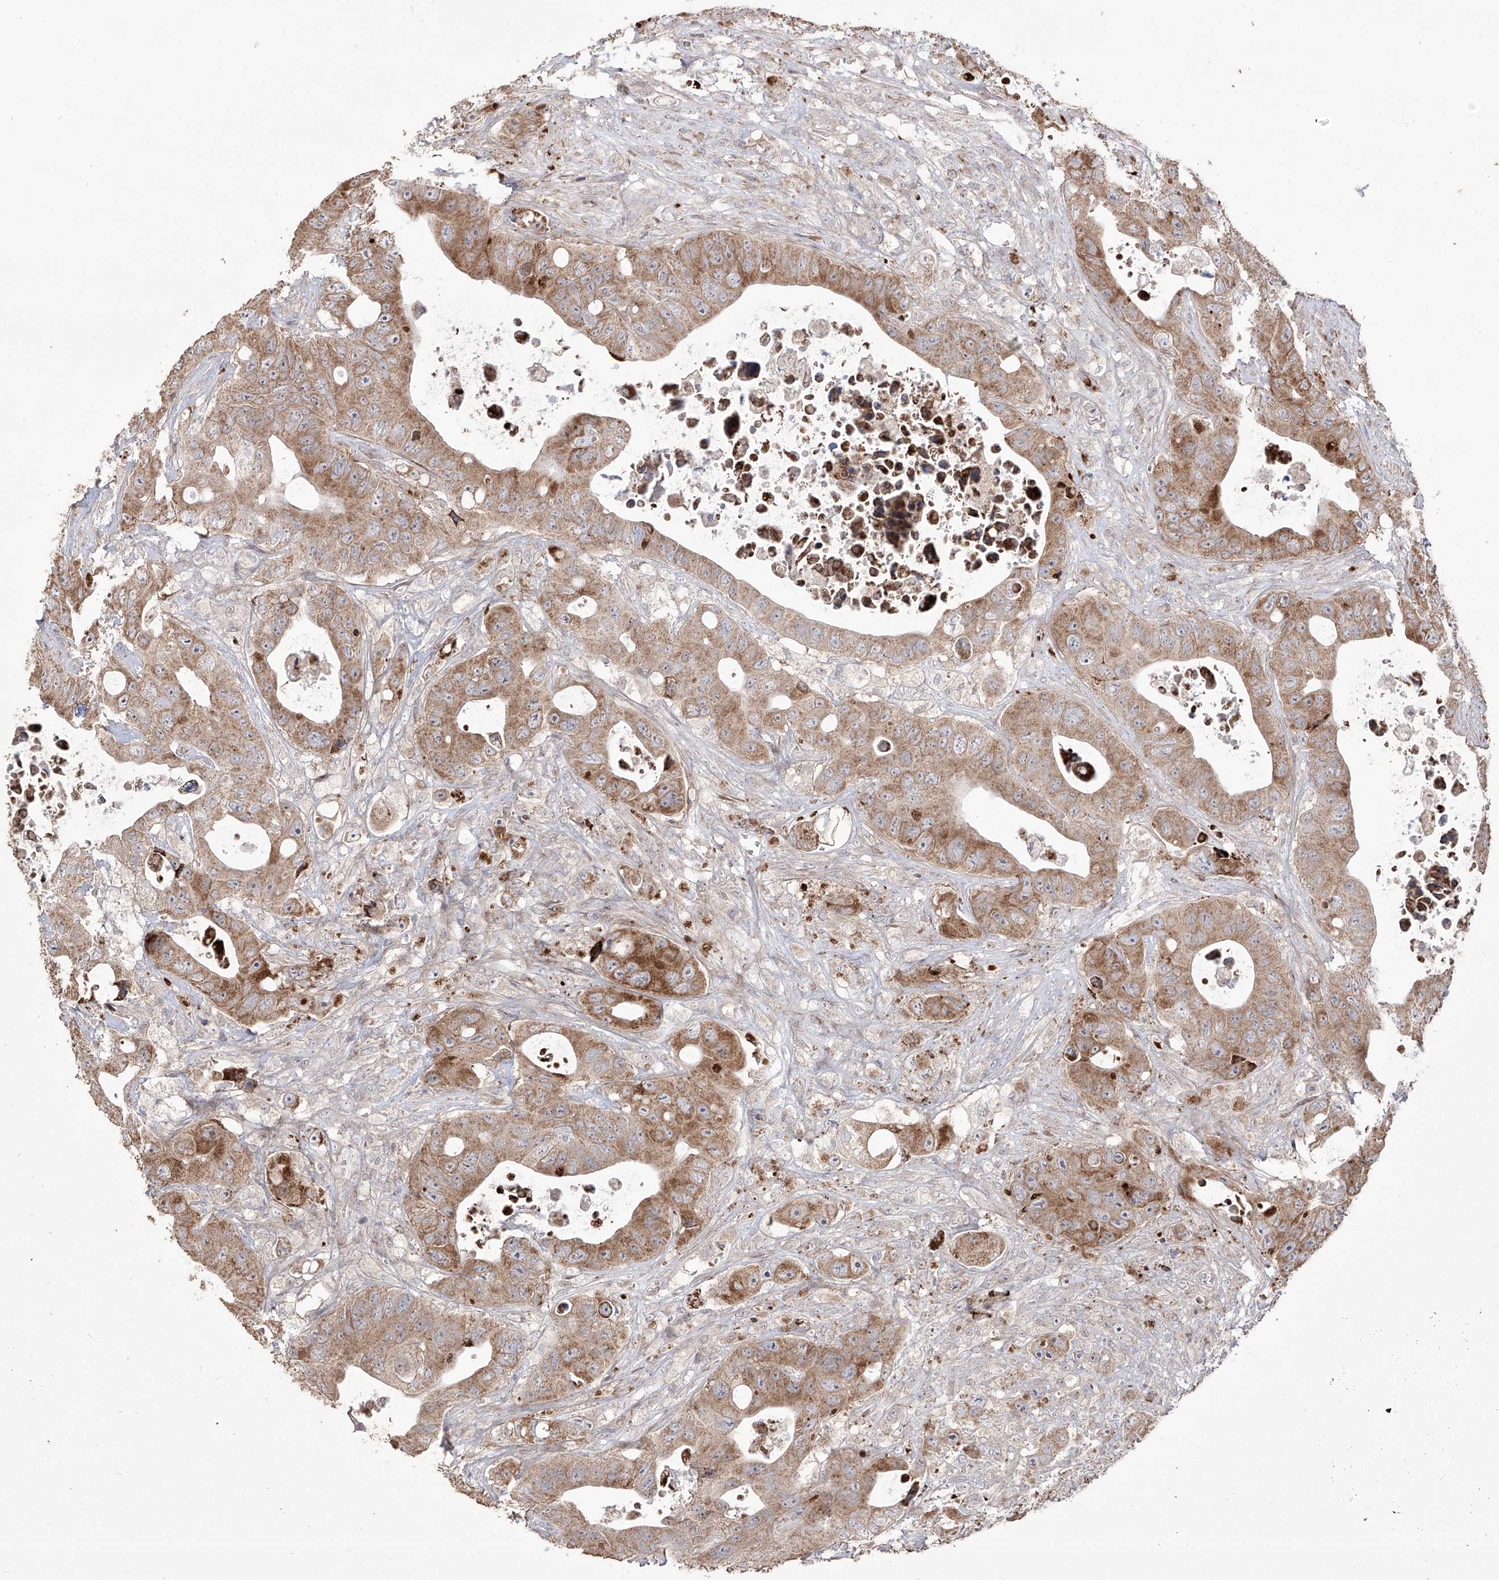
{"staining": {"intensity": "moderate", "quantity": ">75%", "location": "cytoplasmic/membranous"}, "tissue": "colorectal cancer", "cell_type": "Tumor cells", "image_type": "cancer", "snomed": [{"axis": "morphology", "description": "Adenocarcinoma, NOS"}, {"axis": "topography", "description": "Colon"}], "caption": "Colorectal cancer tissue shows moderate cytoplasmic/membranous expression in about >75% of tumor cells, visualized by immunohistochemistry. (DAB (3,3'-diaminobenzidine) IHC, brown staining for protein, blue staining for nuclei).", "gene": "YKT6", "patient": {"sex": "female", "age": 46}}